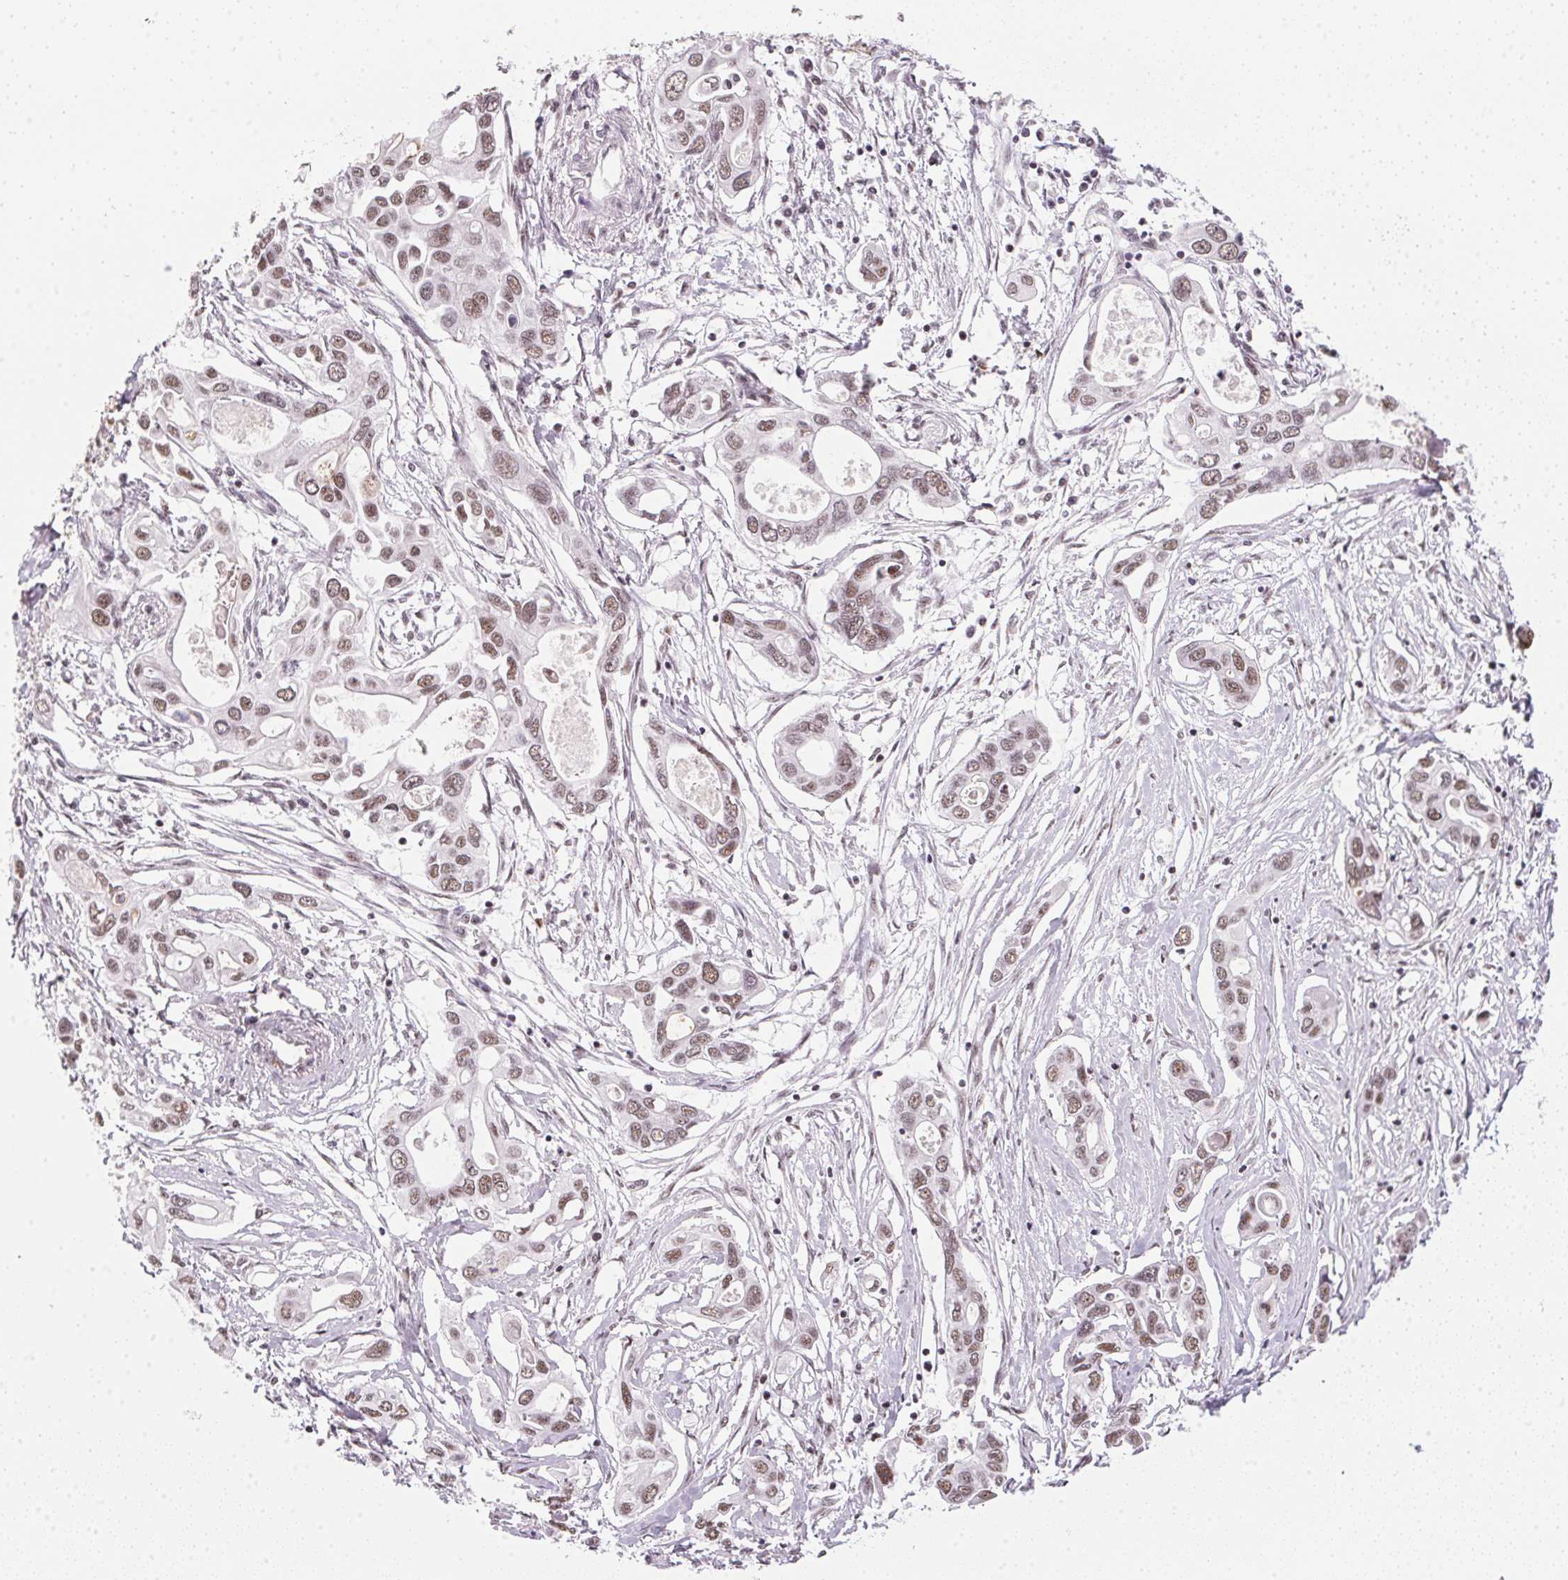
{"staining": {"intensity": "moderate", "quantity": ">75%", "location": "nuclear"}, "tissue": "pancreatic cancer", "cell_type": "Tumor cells", "image_type": "cancer", "snomed": [{"axis": "morphology", "description": "Adenocarcinoma, NOS"}, {"axis": "topography", "description": "Pancreas"}], "caption": "Protein staining of pancreatic cancer tissue exhibits moderate nuclear expression in about >75% of tumor cells.", "gene": "SRSF7", "patient": {"sex": "male", "age": 60}}